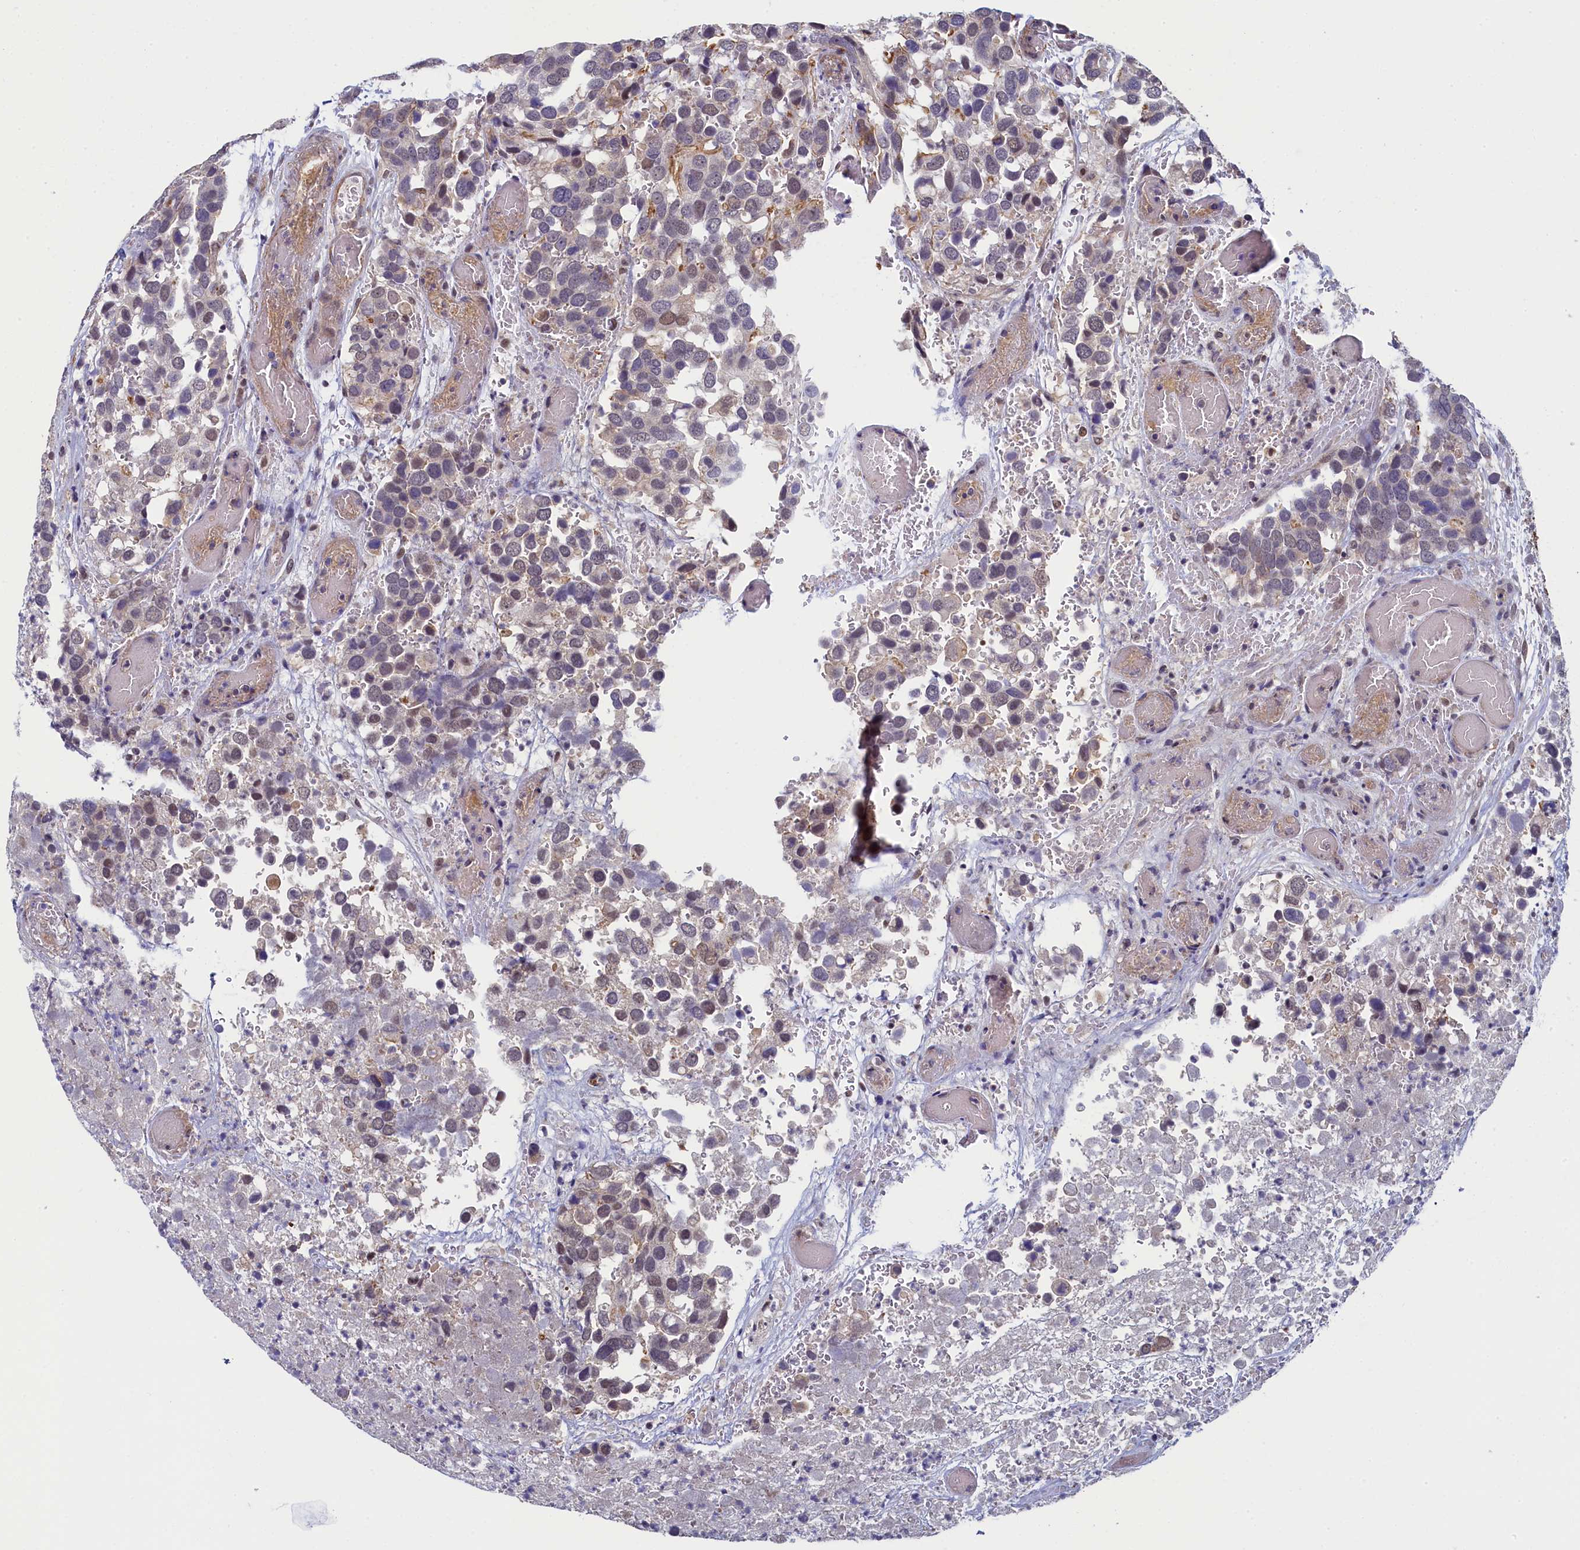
{"staining": {"intensity": "weak", "quantity": "<25%", "location": "nuclear"}, "tissue": "breast cancer", "cell_type": "Tumor cells", "image_type": "cancer", "snomed": [{"axis": "morphology", "description": "Duct carcinoma"}, {"axis": "topography", "description": "Breast"}], "caption": "IHC histopathology image of breast intraductal carcinoma stained for a protein (brown), which exhibits no positivity in tumor cells.", "gene": "INTS14", "patient": {"sex": "female", "age": 83}}